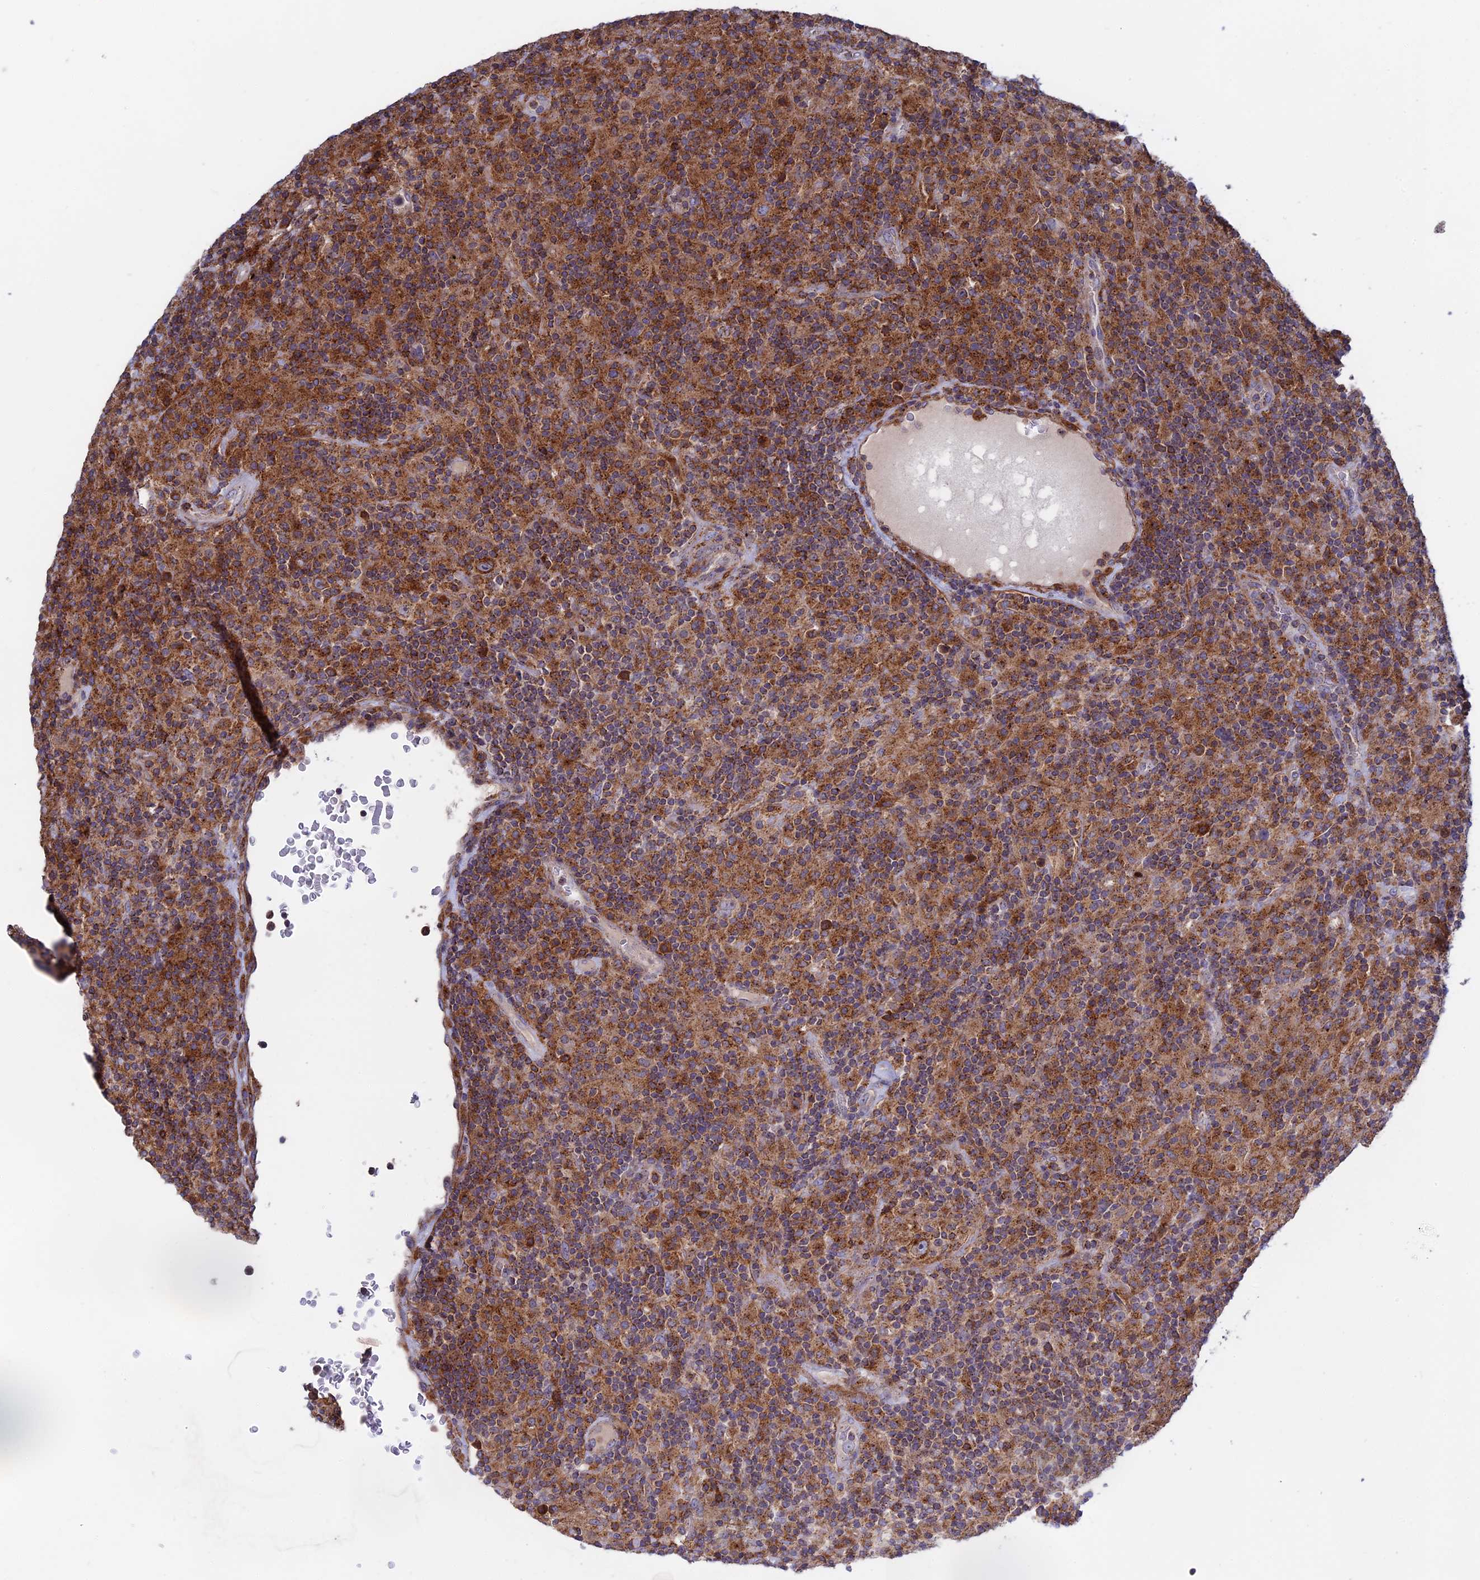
{"staining": {"intensity": "strong", "quantity": ">75%", "location": "cytoplasmic/membranous"}, "tissue": "lymphoma", "cell_type": "Tumor cells", "image_type": "cancer", "snomed": [{"axis": "morphology", "description": "Hodgkin's disease, NOS"}, {"axis": "topography", "description": "Lymph node"}], "caption": "Human Hodgkin's disease stained with a brown dye shows strong cytoplasmic/membranous positive staining in about >75% of tumor cells.", "gene": "LYPD5", "patient": {"sex": "male", "age": 70}}